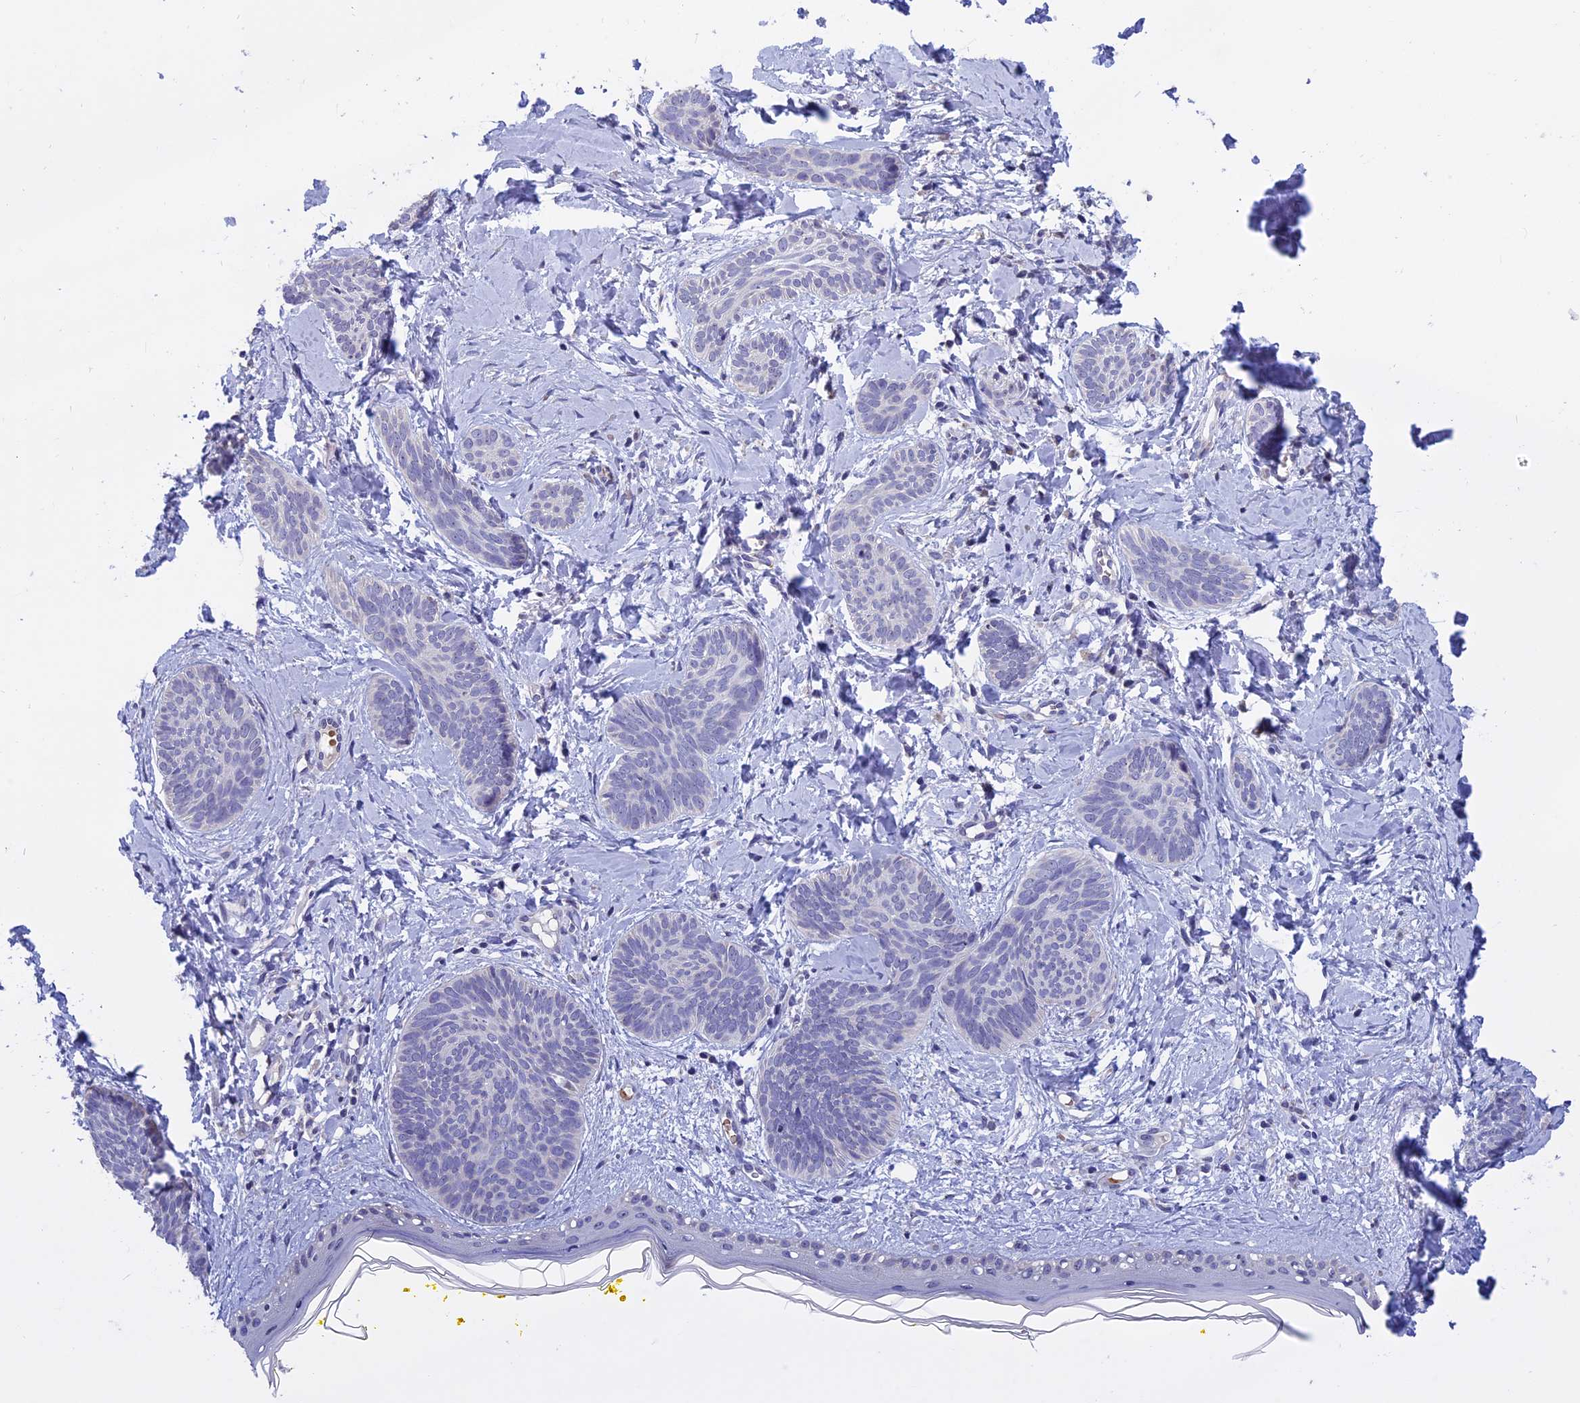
{"staining": {"intensity": "negative", "quantity": "none", "location": "none"}, "tissue": "skin cancer", "cell_type": "Tumor cells", "image_type": "cancer", "snomed": [{"axis": "morphology", "description": "Basal cell carcinoma"}, {"axis": "topography", "description": "Skin"}], "caption": "Tumor cells show no significant protein positivity in skin basal cell carcinoma. (DAB immunohistochemistry visualized using brightfield microscopy, high magnification).", "gene": "KNOP1", "patient": {"sex": "female", "age": 81}}